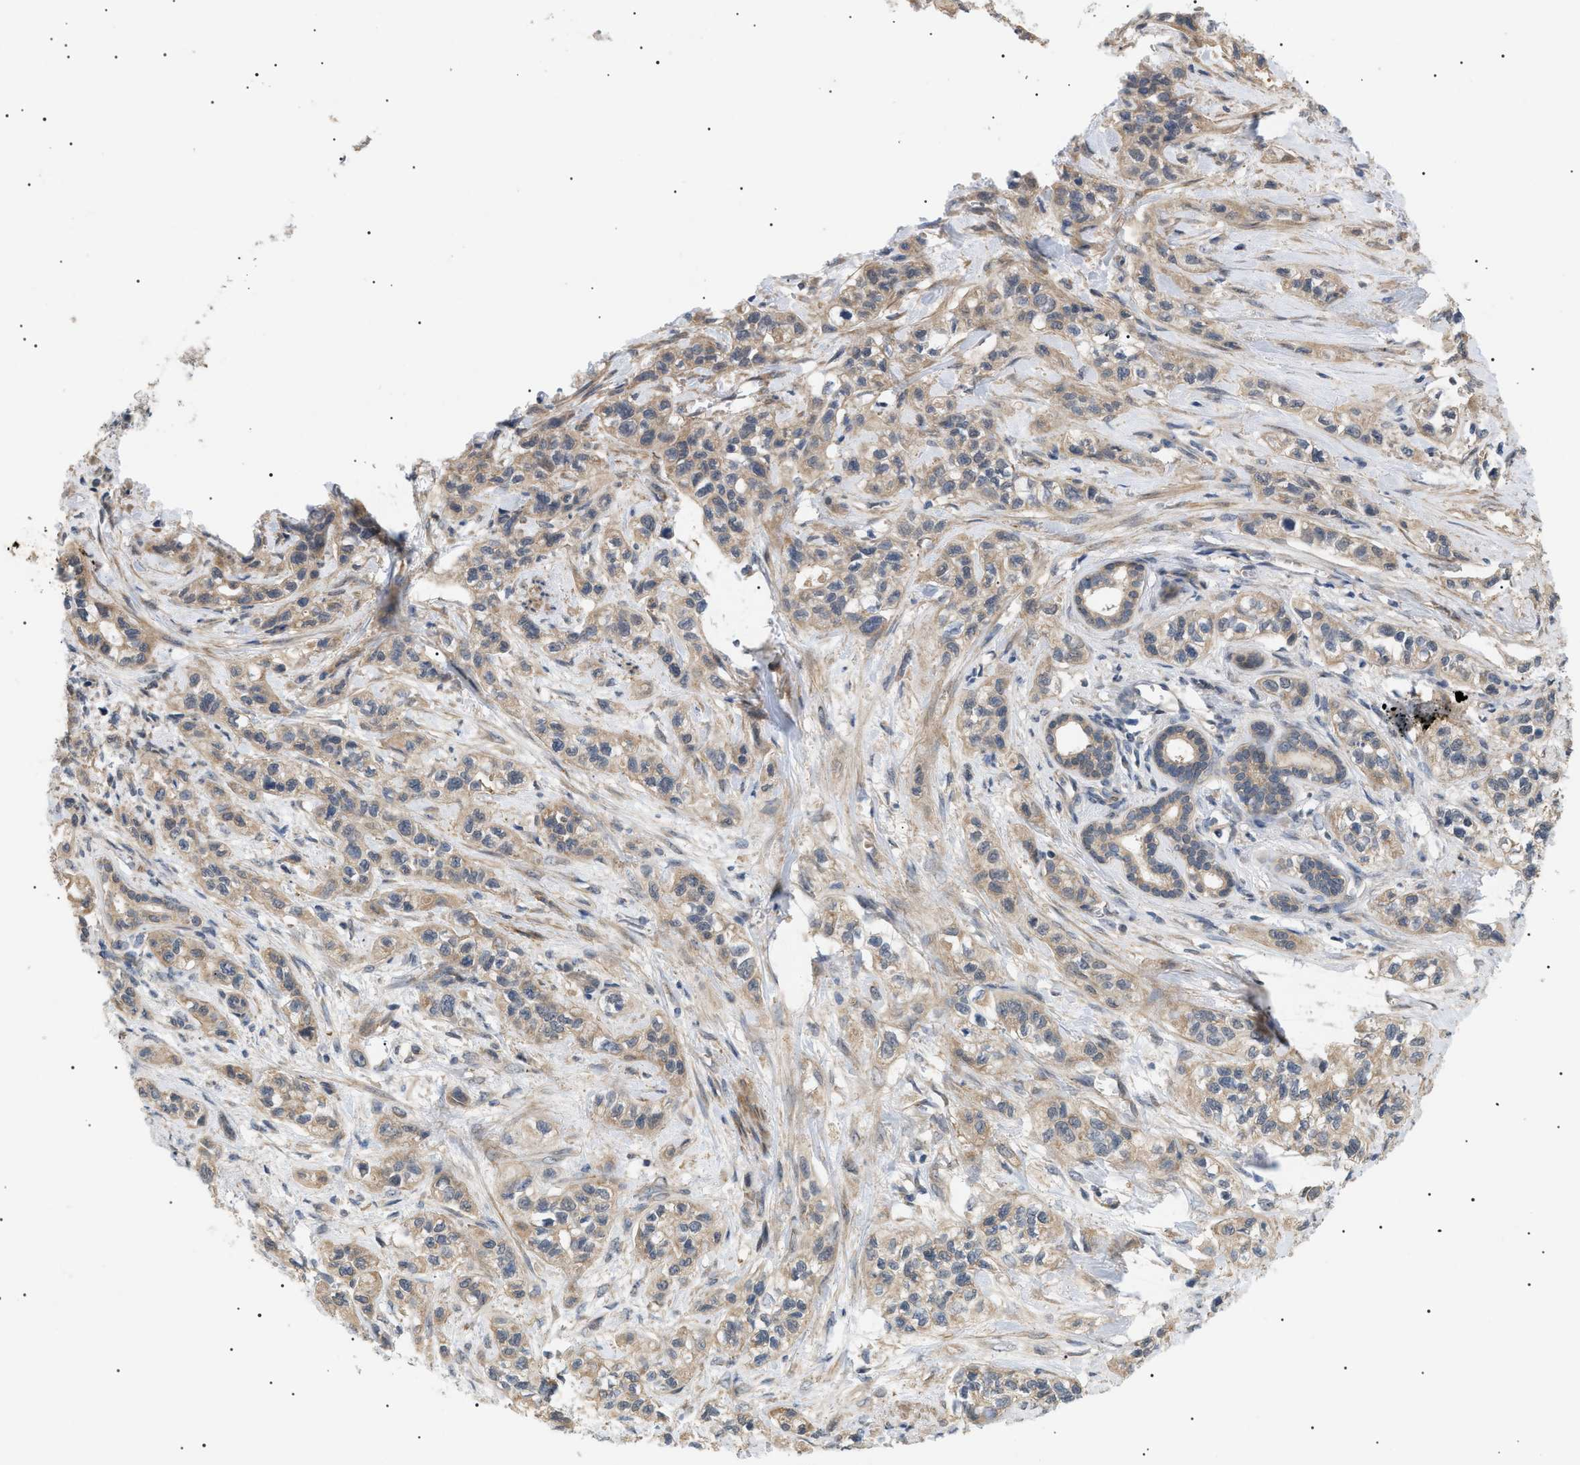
{"staining": {"intensity": "weak", "quantity": ">75%", "location": "cytoplasmic/membranous"}, "tissue": "pancreatic cancer", "cell_type": "Tumor cells", "image_type": "cancer", "snomed": [{"axis": "morphology", "description": "Adenocarcinoma, NOS"}, {"axis": "topography", "description": "Pancreas"}], "caption": "Adenocarcinoma (pancreatic) stained for a protein displays weak cytoplasmic/membranous positivity in tumor cells.", "gene": "IRS2", "patient": {"sex": "male", "age": 74}}